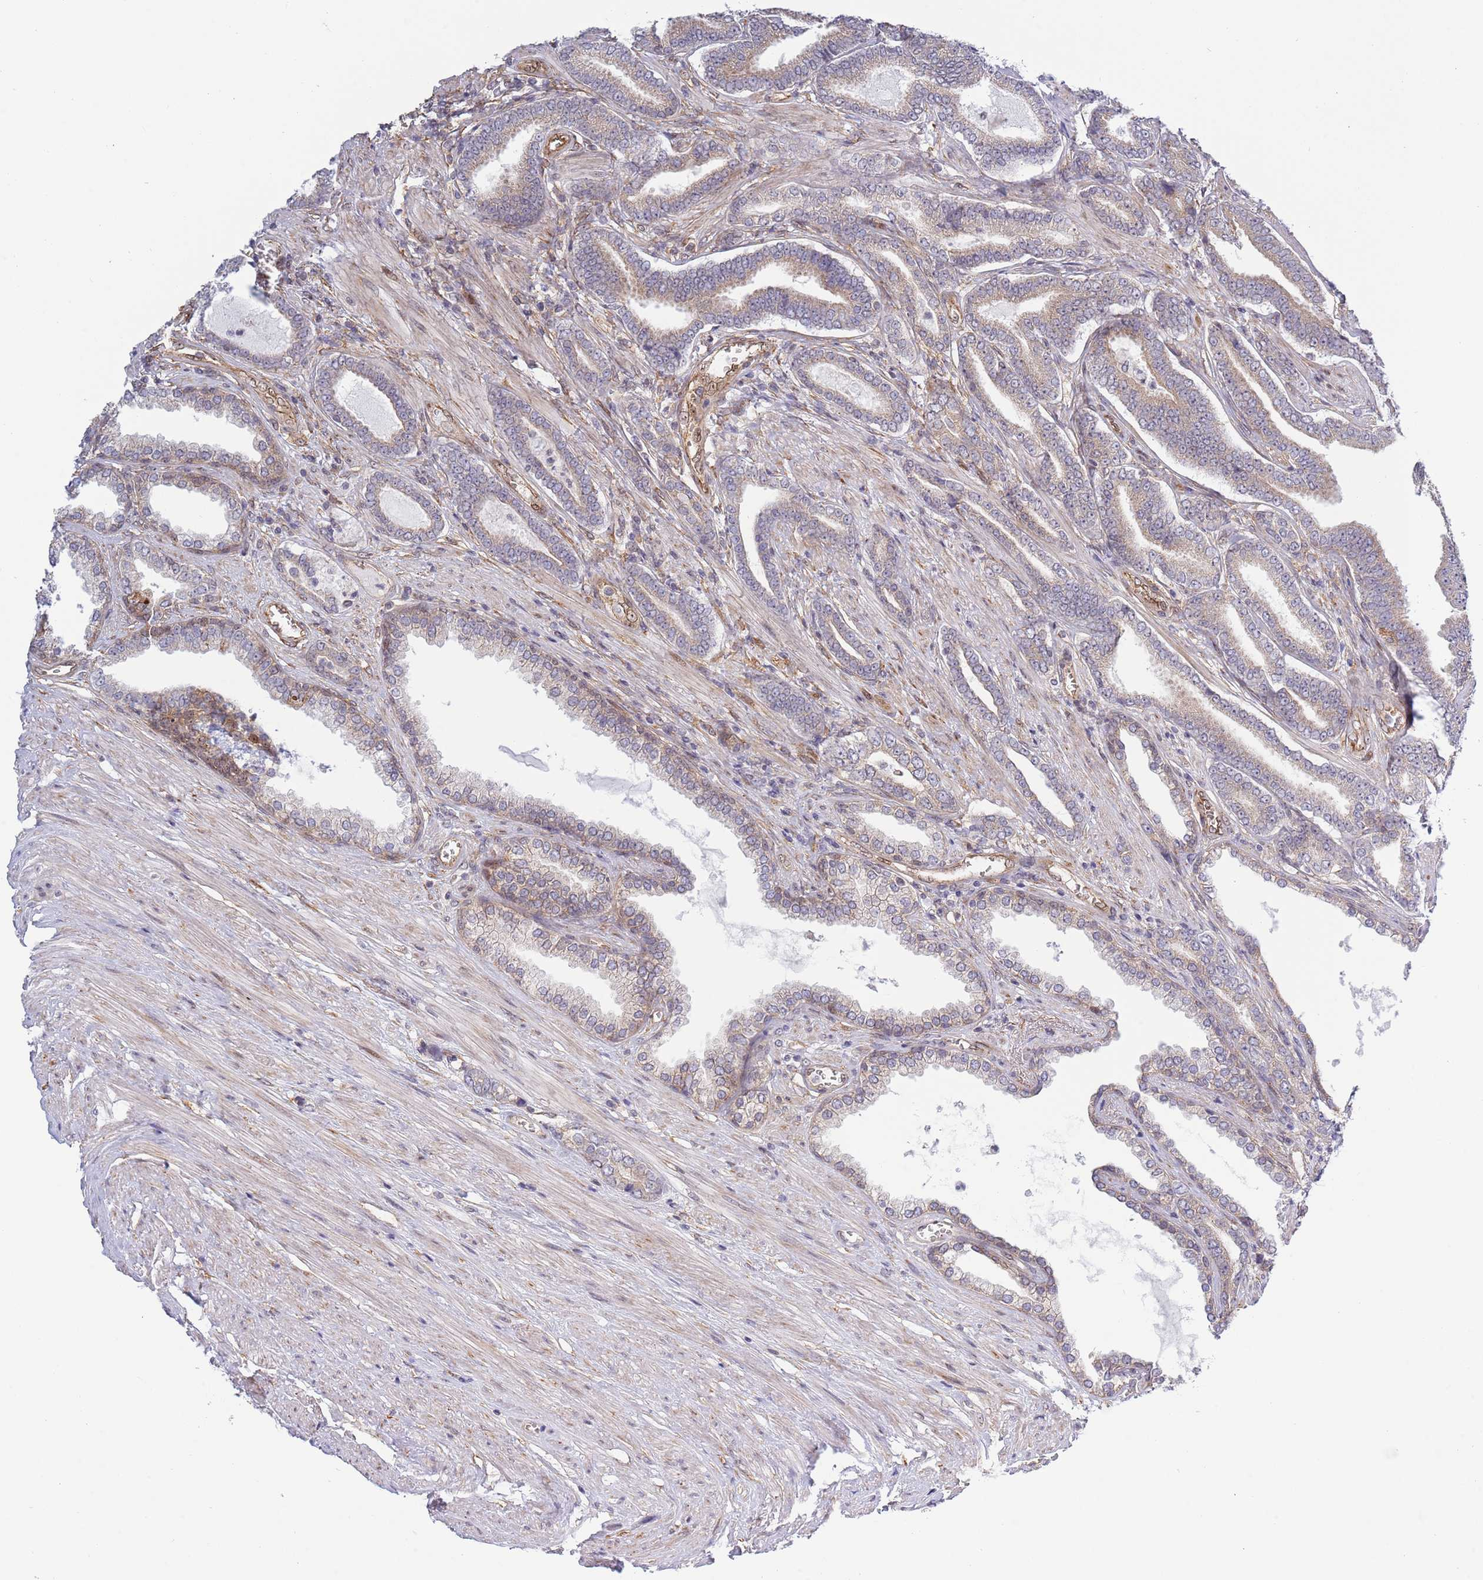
{"staining": {"intensity": "weak", "quantity": "25%-75%", "location": "cytoplasmic/membranous"}, "tissue": "prostate cancer", "cell_type": "Tumor cells", "image_type": "cancer", "snomed": [{"axis": "morphology", "description": "Adenocarcinoma, NOS"}, {"axis": "topography", "description": "Prostate and seminal vesicle, NOS"}], "caption": "Prostate cancer stained with a brown dye reveals weak cytoplasmic/membranous positive staining in about 25%-75% of tumor cells.", "gene": "TBX10", "patient": {"sex": "male", "age": 76}}